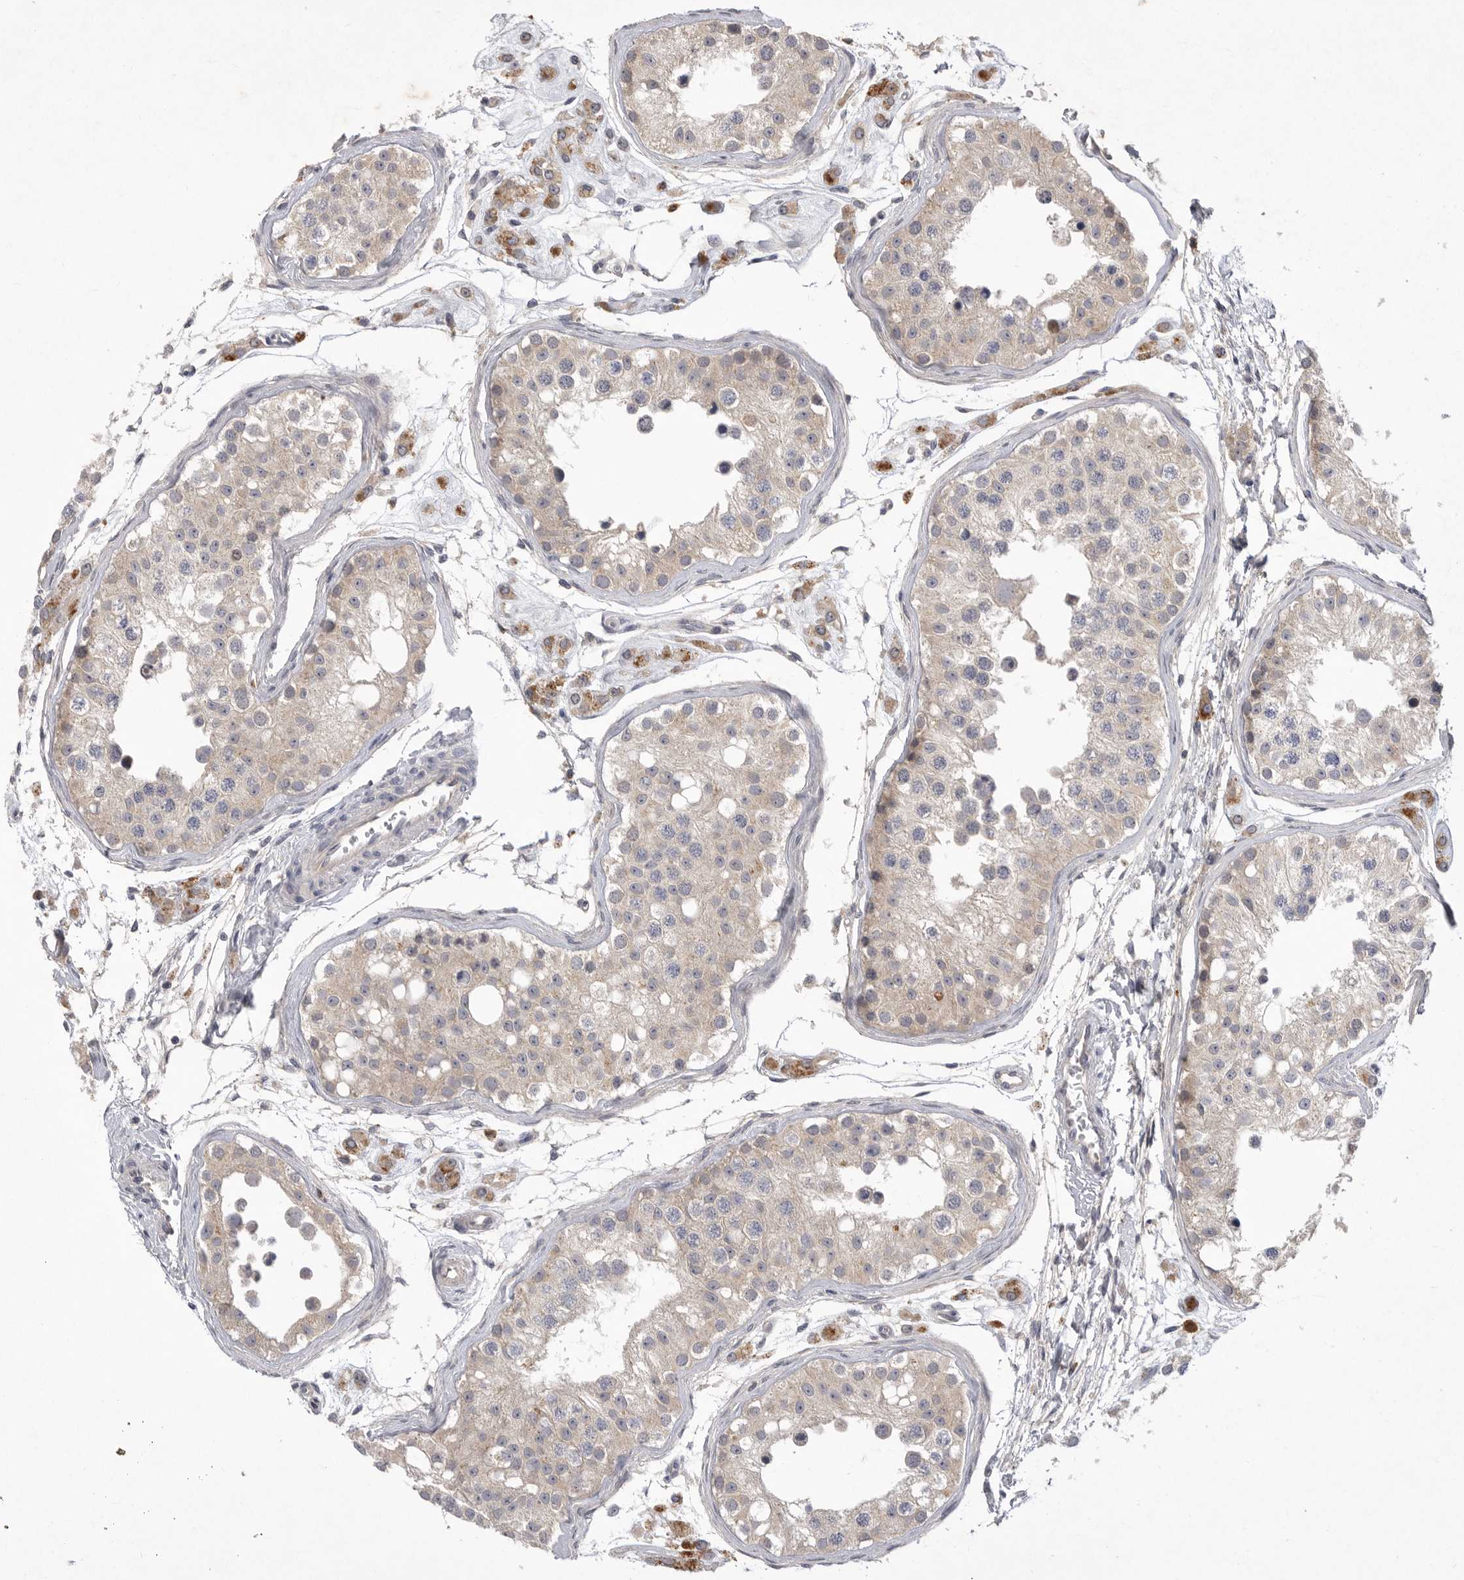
{"staining": {"intensity": "weak", "quantity": "25%-75%", "location": "cytoplasmic/membranous"}, "tissue": "testis", "cell_type": "Cells in seminiferous ducts", "image_type": "normal", "snomed": [{"axis": "morphology", "description": "Normal tissue, NOS"}, {"axis": "morphology", "description": "Adenocarcinoma, metastatic, NOS"}, {"axis": "topography", "description": "Testis"}], "caption": "This image demonstrates immunohistochemistry staining of normal human testis, with low weak cytoplasmic/membranous staining in approximately 25%-75% of cells in seminiferous ducts.", "gene": "DHDDS", "patient": {"sex": "male", "age": 26}}